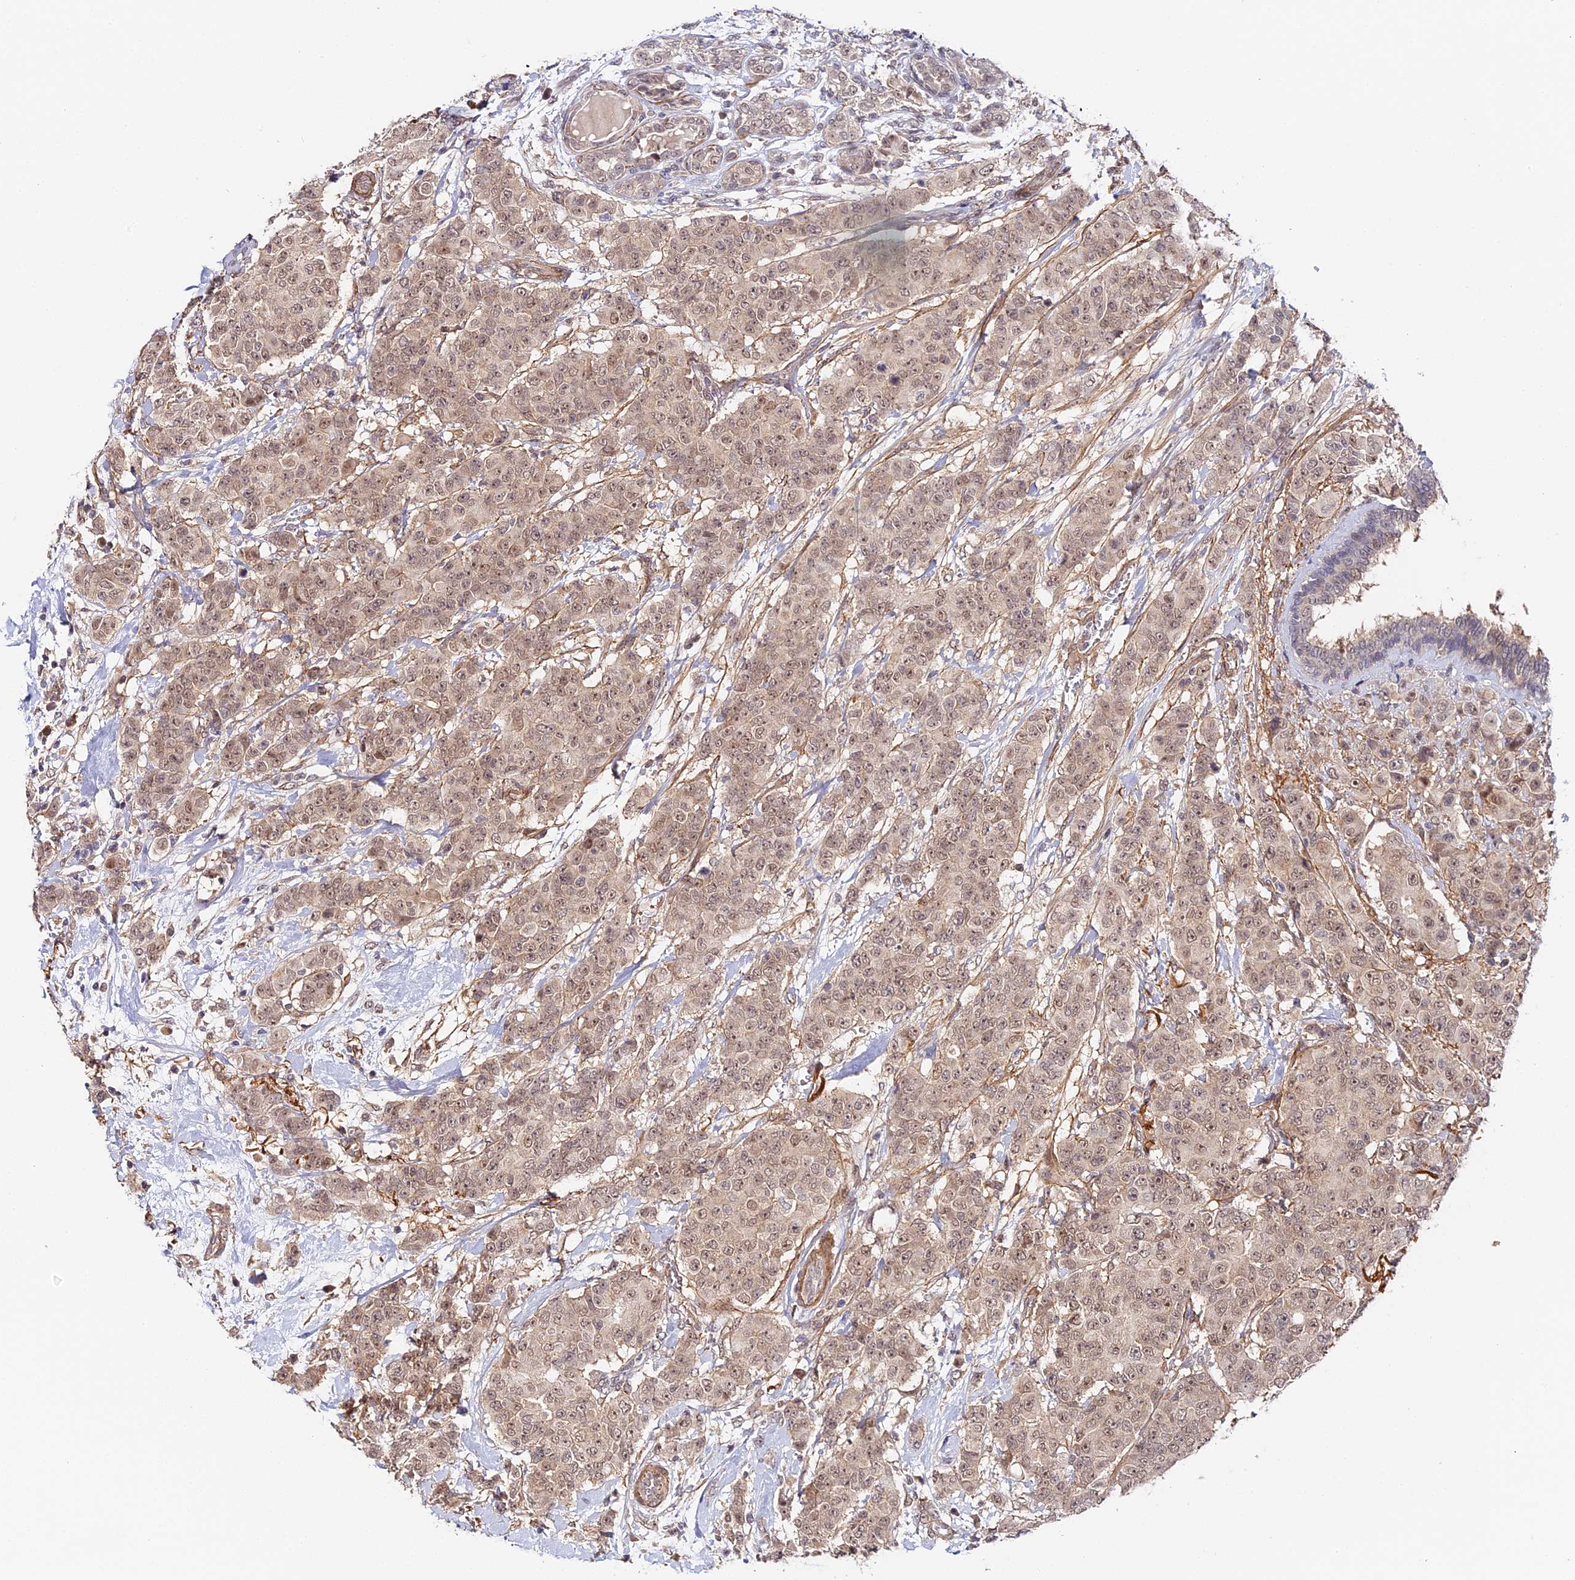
{"staining": {"intensity": "moderate", "quantity": ">75%", "location": "nuclear"}, "tissue": "breast cancer", "cell_type": "Tumor cells", "image_type": "cancer", "snomed": [{"axis": "morphology", "description": "Duct carcinoma"}, {"axis": "topography", "description": "Breast"}], "caption": "Tumor cells demonstrate medium levels of moderate nuclear expression in about >75% of cells in human breast cancer (invasive ductal carcinoma).", "gene": "IMPACT", "patient": {"sex": "female", "age": 40}}